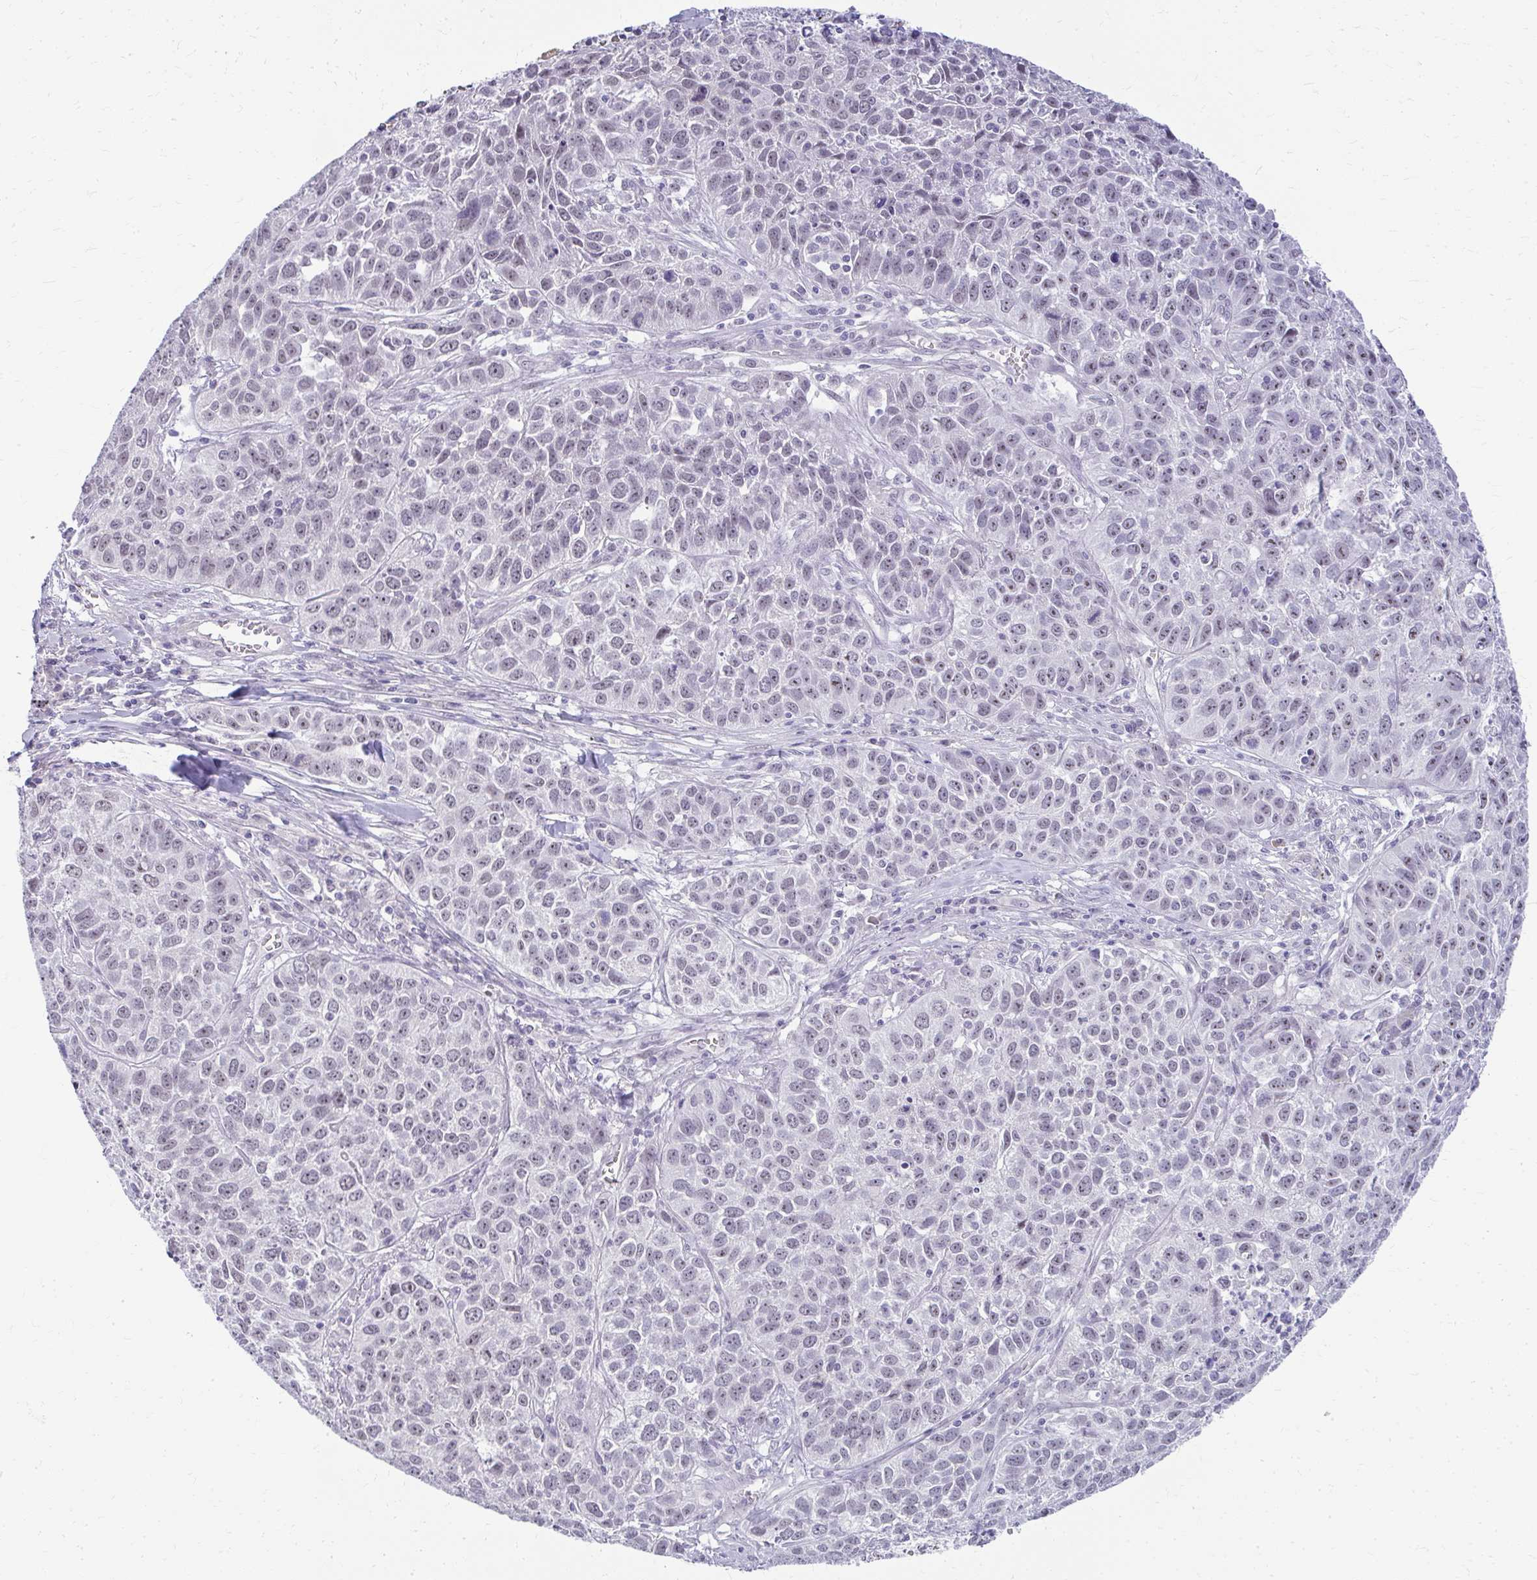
{"staining": {"intensity": "negative", "quantity": "none", "location": "none"}, "tissue": "lung cancer", "cell_type": "Tumor cells", "image_type": "cancer", "snomed": [{"axis": "morphology", "description": "Squamous cell carcinoma, NOS"}, {"axis": "topography", "description": "Lung"}], "caption": "Immunohistochemistry photomicrograph of neoplastic tissue: human lung cancer (squamous cell carcinoma) stained with DAB (3,3'-diaminobenzidine) demonstrates no significant protein expression in tumor cells.", "gene": "TEX33", "patient": {"sex": "male", "age": 76}}